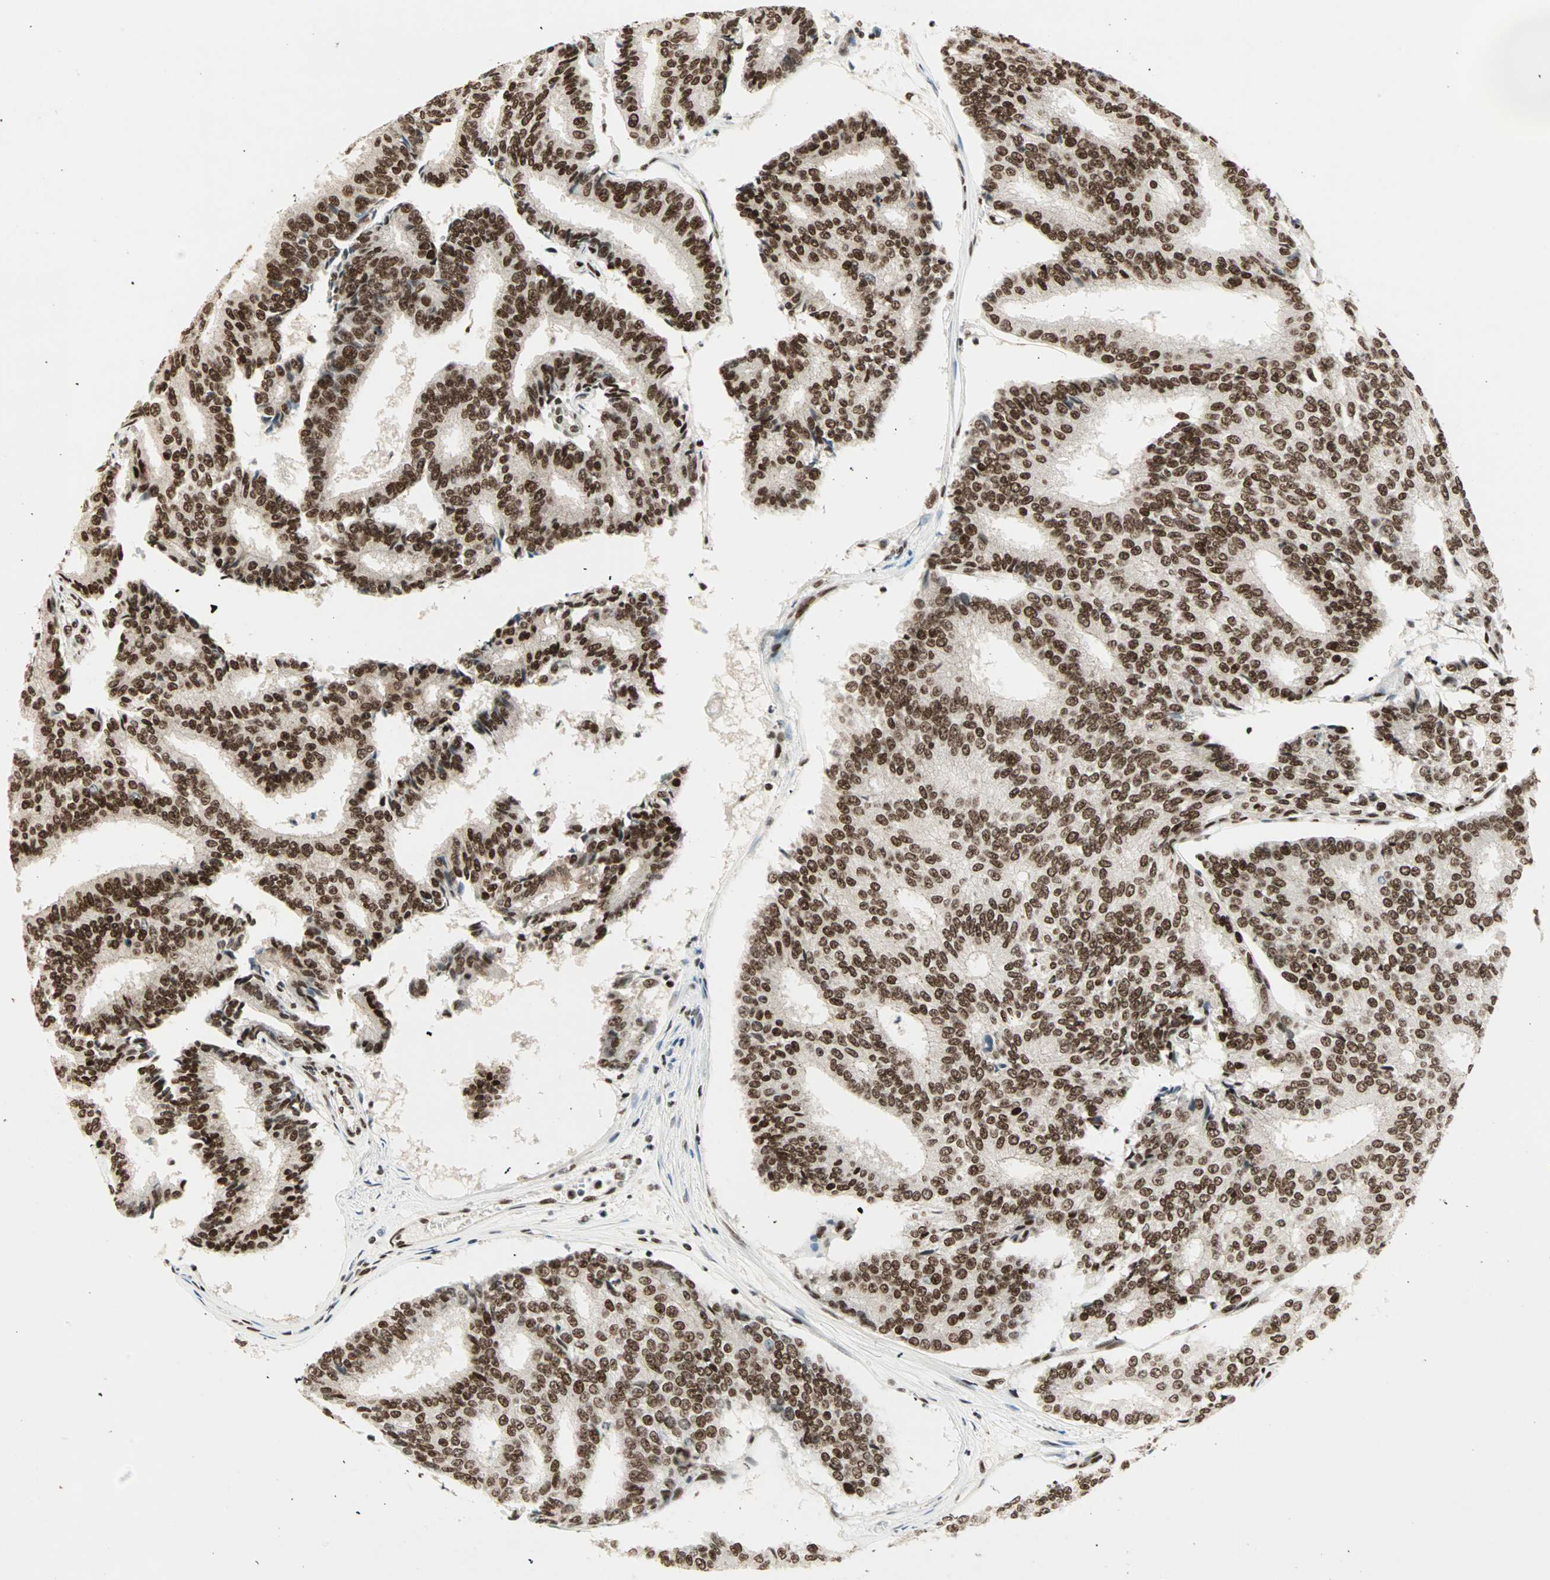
{"staining": {"intensity": "strong", "quantity": ">75%", "location": "nuclear"}, "tissue": "prostate cancer", "cell_type": "Tumor cells", "image_type": "cancer", "snomed": [{"axis": "morphology", "description": "Adenocarcinoma, High grade"}, {"axis": "topography", "description": "Prostate"}], "caption": "Strong nuclear staining is identified in about >75% of tumor cells in prostate cancer. (Stains: DAB (3,3'-diaminobenzidine) in brown, nuclei in blue, Microscopy: brightfield microscopy at high magnification).", "gene": "BLM", "patient": {"sex": "male", "age": 55}}